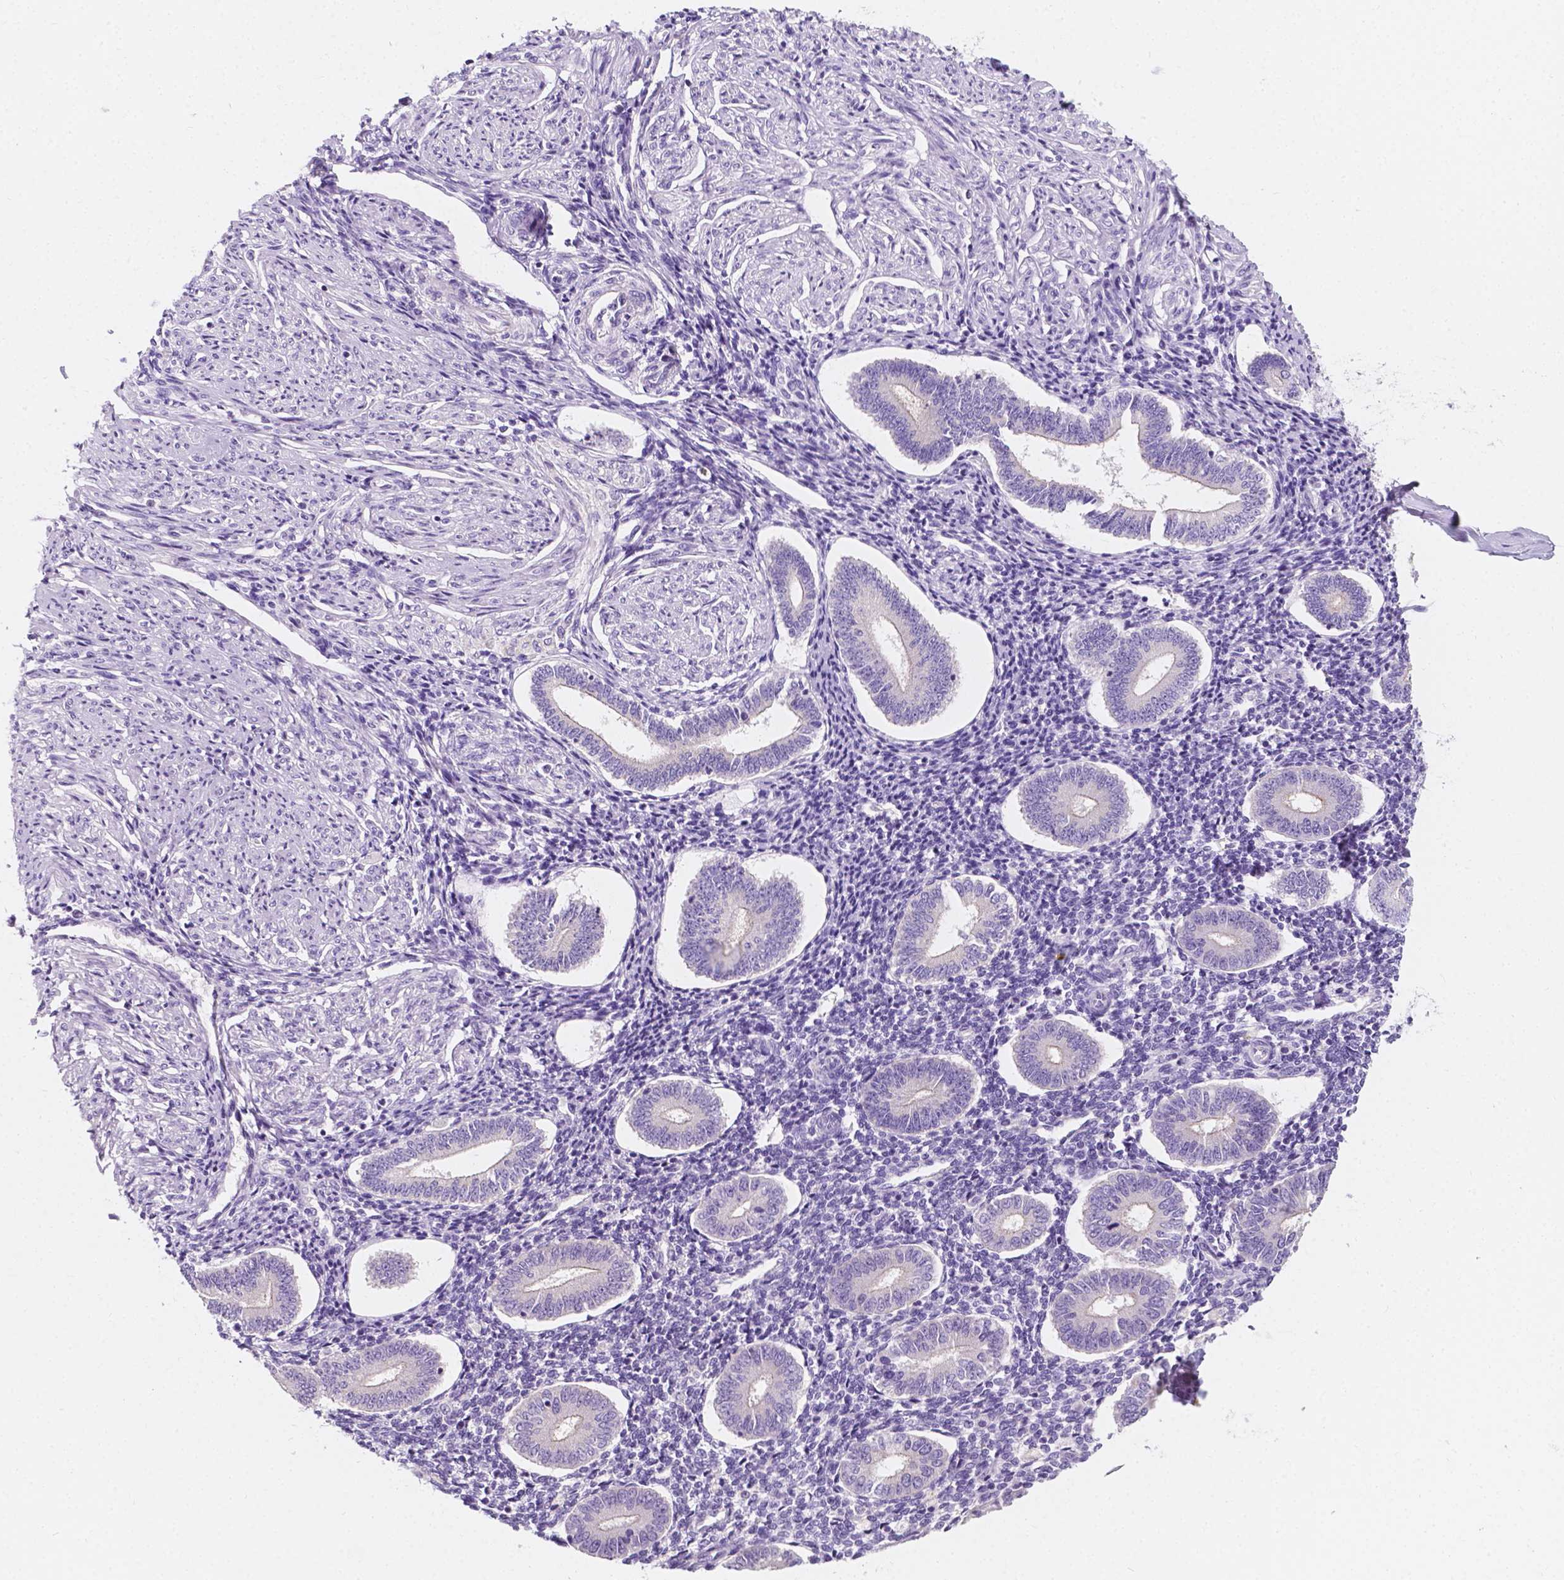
{"staining": {"intensity": "negative", "quantity": "none", "location": "none"}, "tissue": "endometrium", "cell_type": "Cells in endometrial stroma", "image_type": "normal", "snomed": [{"axis": "morphology", "description": "Normal tissue, NOS"}, {"axis": "topography", "description": "Endometrium"}], "caption": "This is a image of immunohistochemistry staining of benign endometrium, which shows no expression in cells in endometrial stroma.", "gene": "SIRT2", "patient": {"sex": "female", "age": 40}}